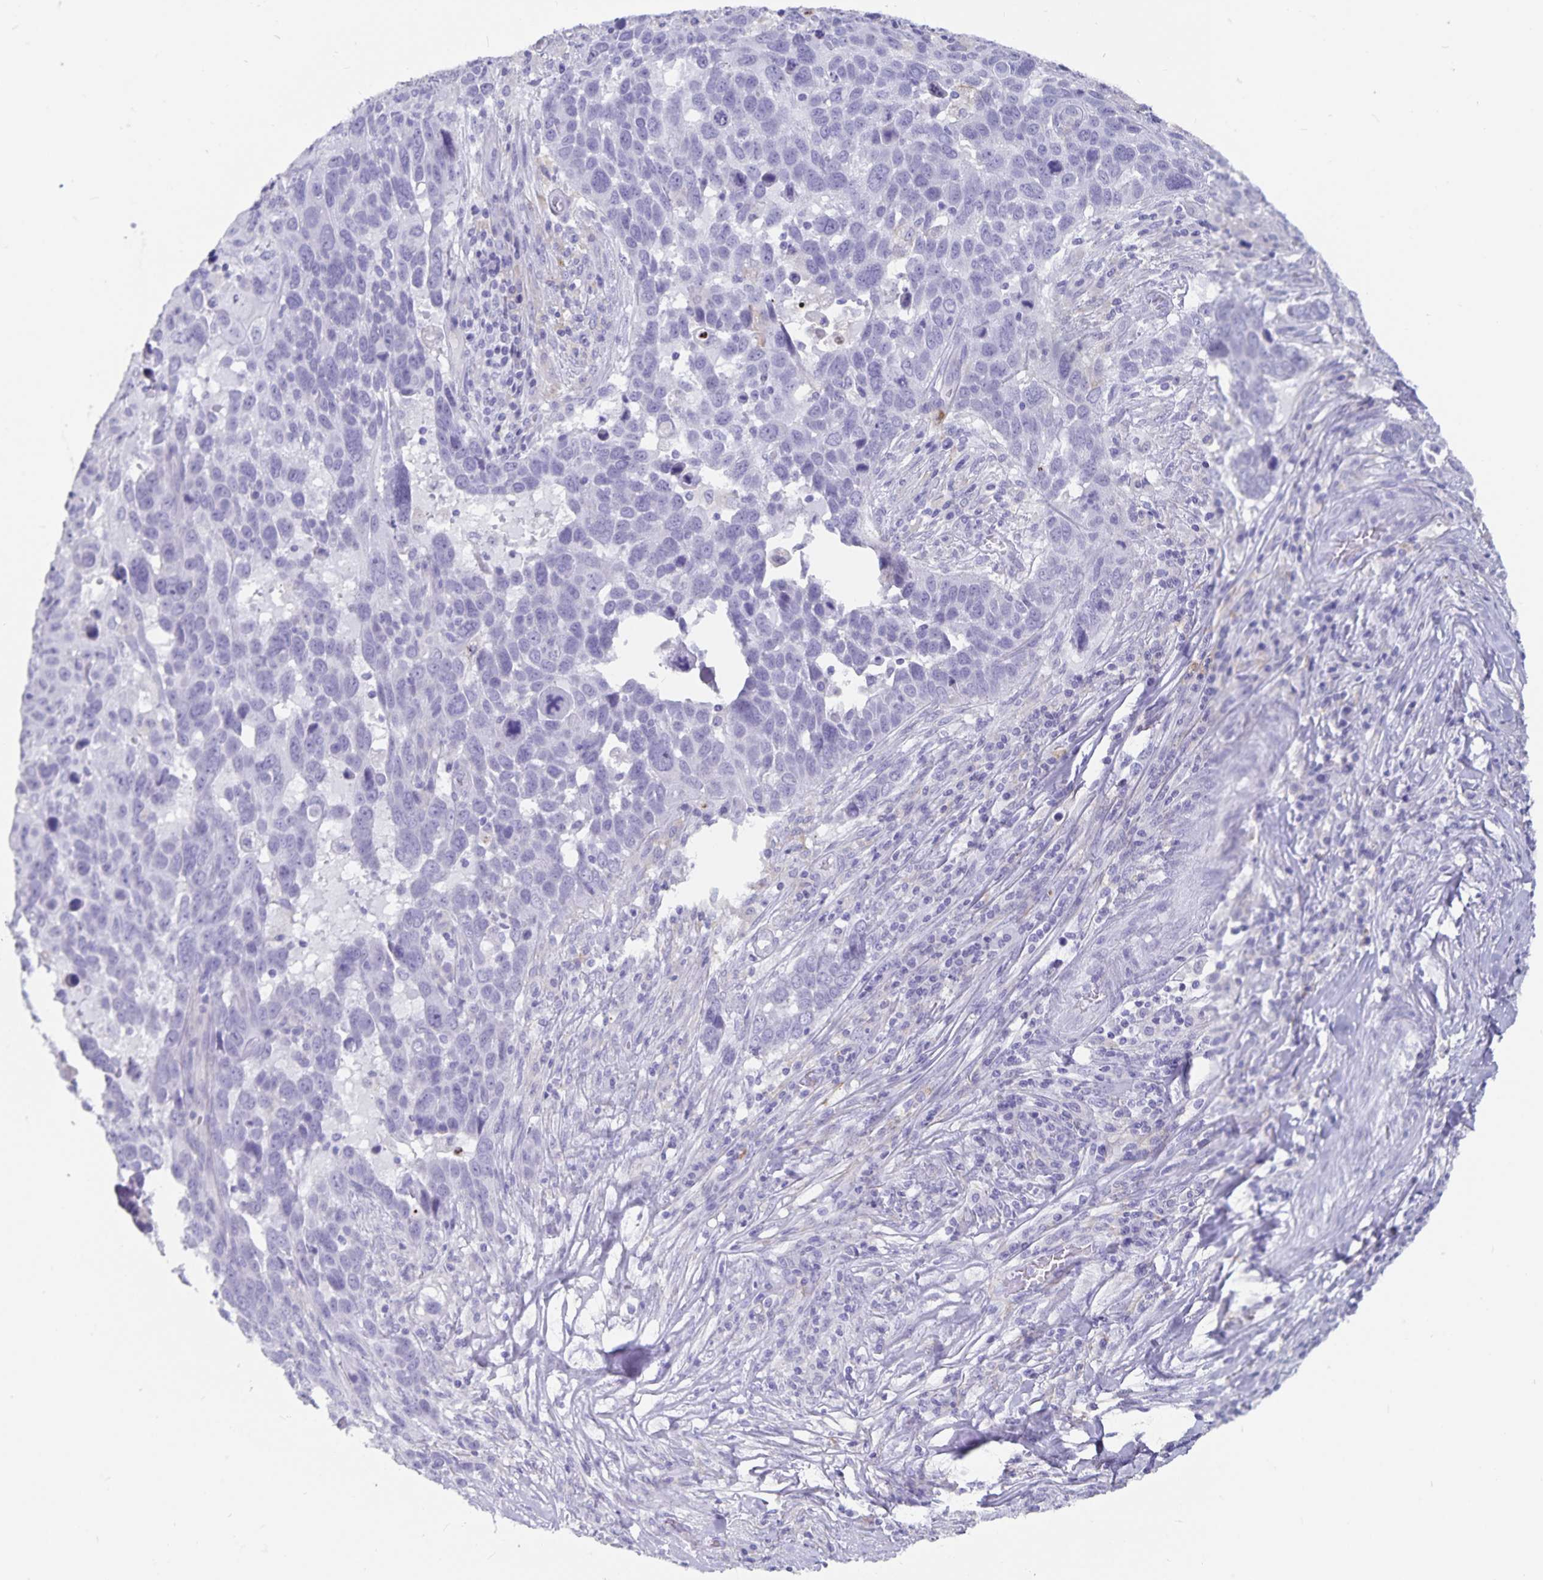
{"staining": {"intensity": "negative", "quantity": "none", "location": "none"}, "tissue": "lung cancer", "cell_type": "Tumor cells", "image_type": "cancer", "snomed": [{"axis": "morphology", "description": "Squamous cell carcinoma, NOS"}, {"axis": "topography", "description": "Lung"}], "caption": "Image shows no protein expression in tumor cells of squamous cell carcinoma (lung) tissue.", "gene": "PLAC1", "patient": {"sex": "male", "age": 68}}